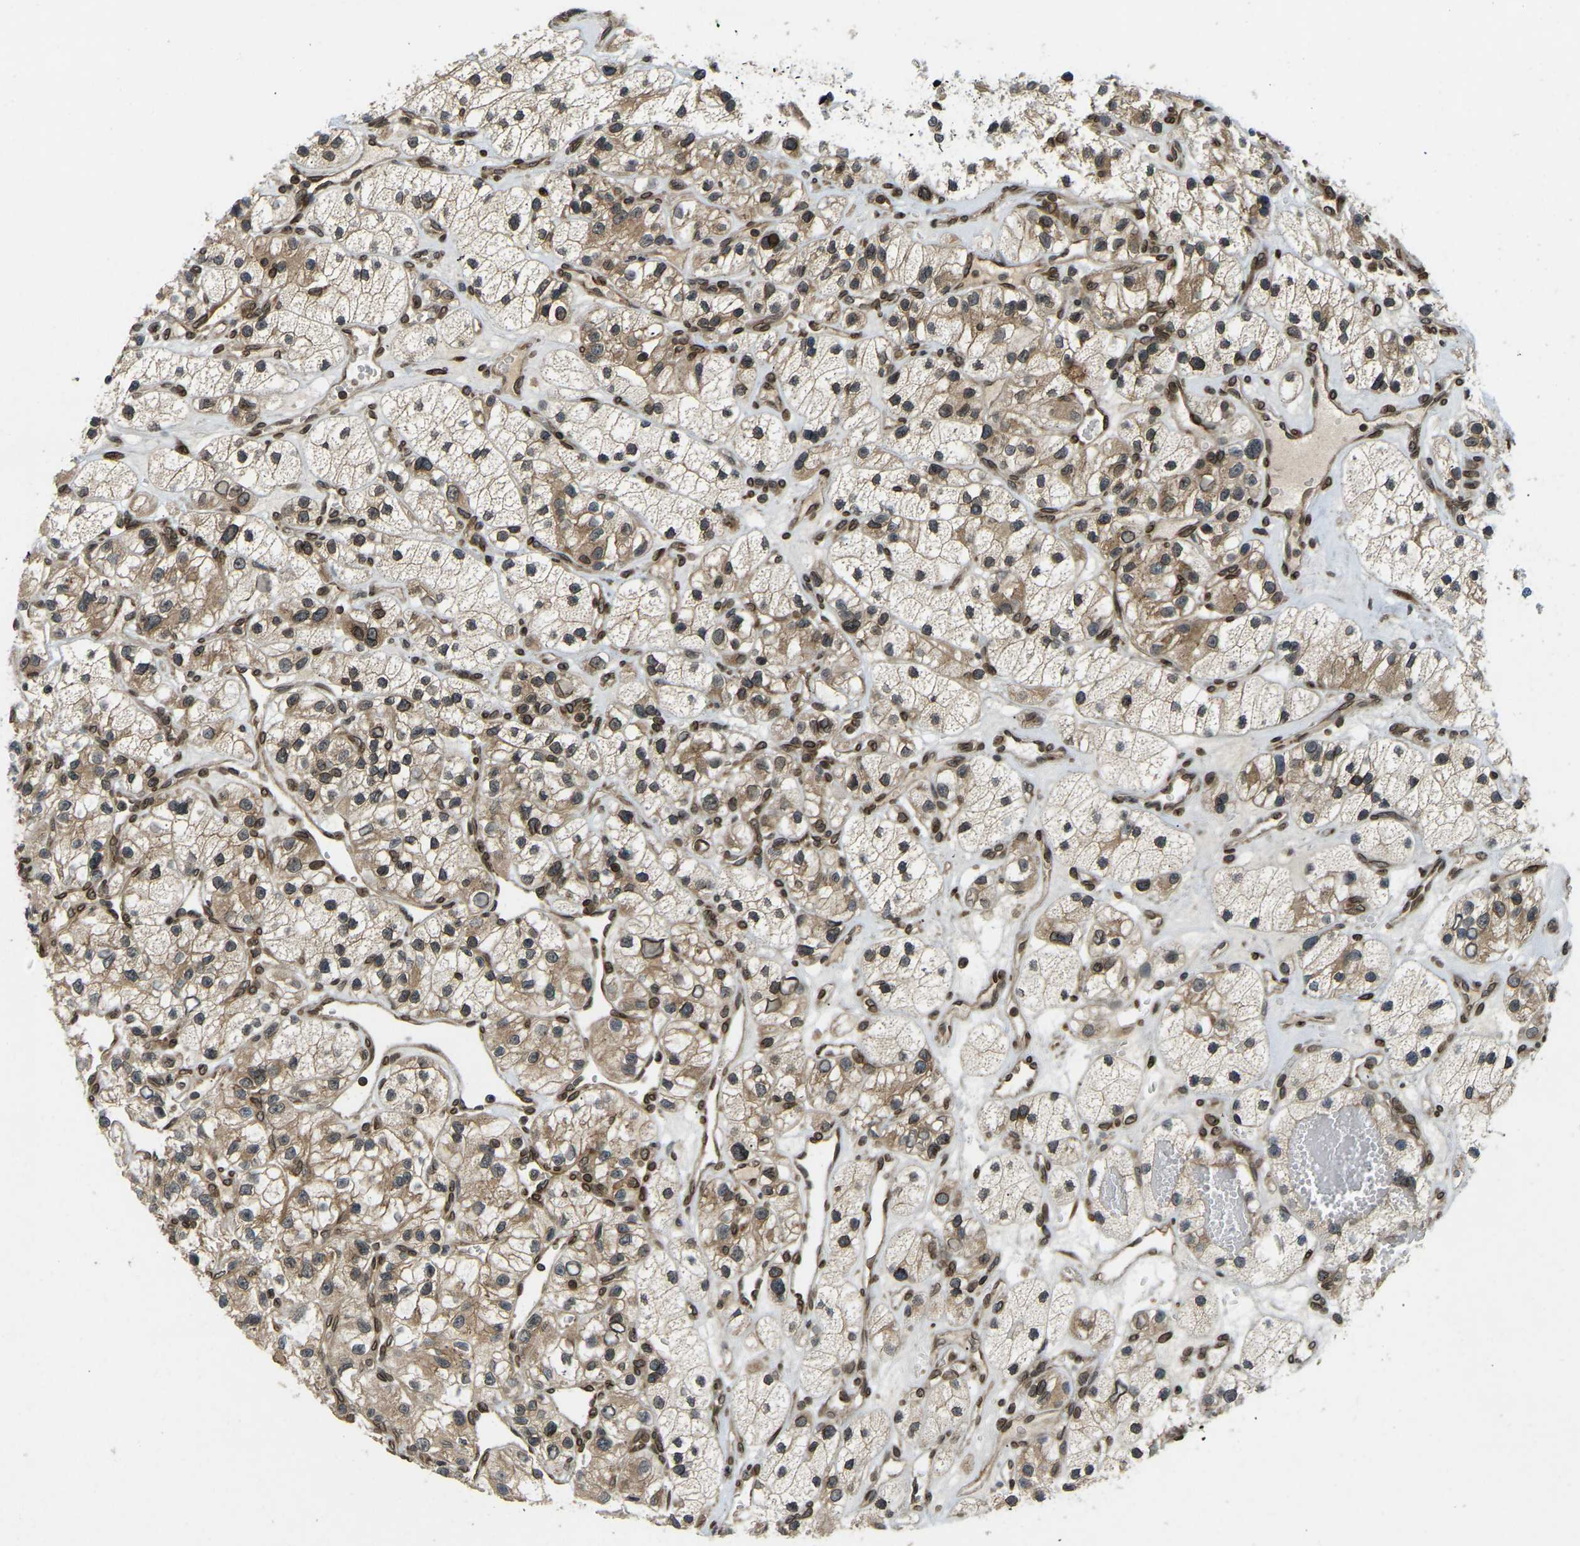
{"staining": {"intensity": "moderate", "quantity": ">75%", "location": "cytoplasmic/membranous,nuclear"}, "tissue": "renal cancer", "cell_type": "Tumor cells", "image_type": "cancer", "snomed": [{"axis": "morphology", "description": "Adenocarcinoma, NOS"}, {"axis": "topography", "description": "Kidney"}], "caption": "A brown stain highlights moderate cytoplasmic/membranous and nuclear expression of a protein in renal adenocarcinoma tumor cells.", "gene": "SYNE1", "patient": {"sex": "female", "age": 57}}